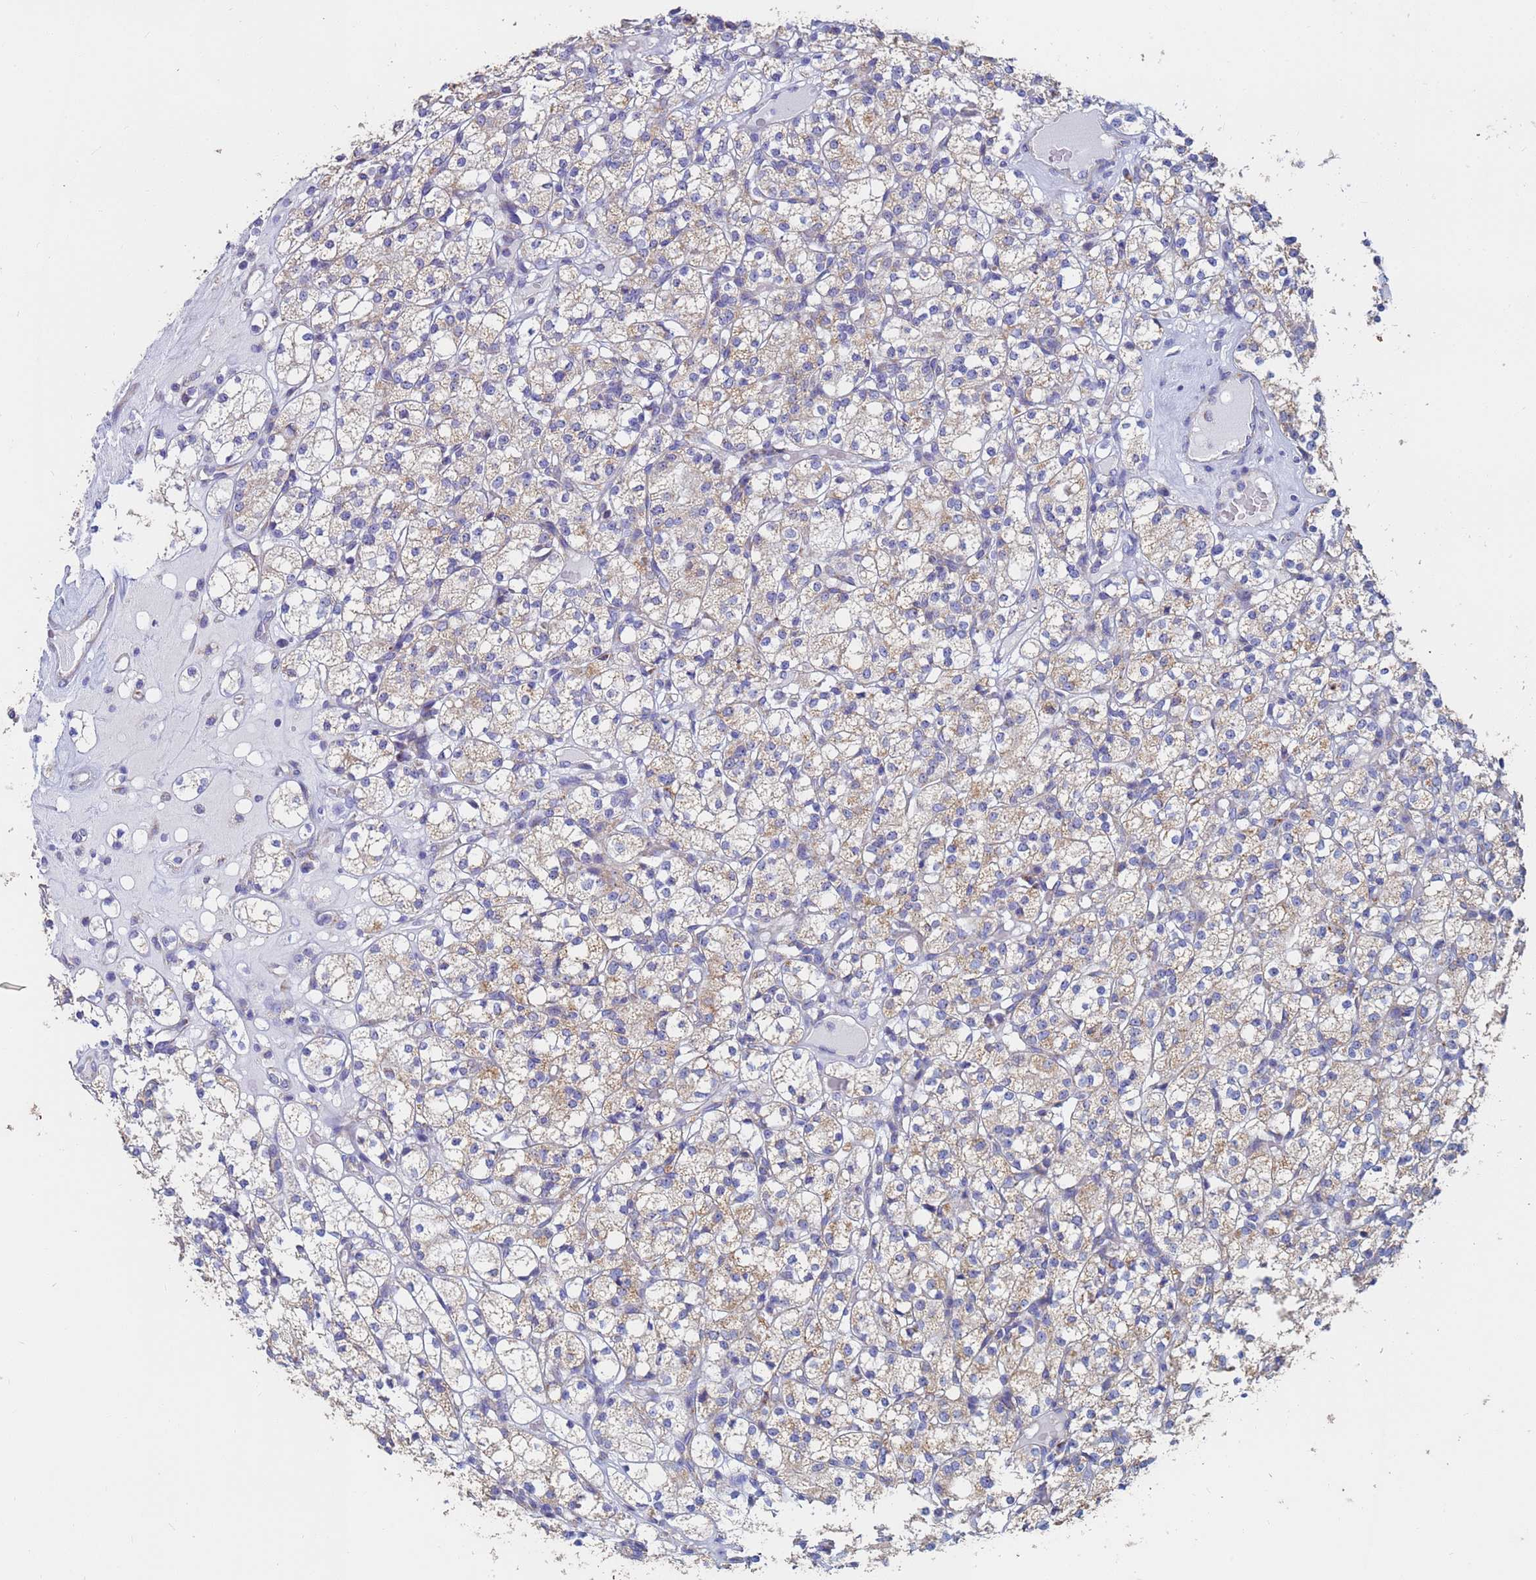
{"staining": {"intensity": "weak", "quantity": "25%-75%", "location": "cytoplasmic/membranous"}, "tissue": "renal cancer", "cell_type": "Tumor cells", "image_type": "cancer", "snomed": [{"axis": "morphology", "description": "Adenocarcinoma, NOS"}, {"axis": "topography", "description": "Kidney"}], "caption": "This image displays renal cancer (adenocarcinoma) stained with immunohistochemistry (IHC) to label a protein in brown. The cytoplasmic/membranous of tumor cells show weak positivity for the protein. Nuclei are counter-stained blue.", "gene": "UQCRH", "patient": {"sex": "male", "age": 77}}